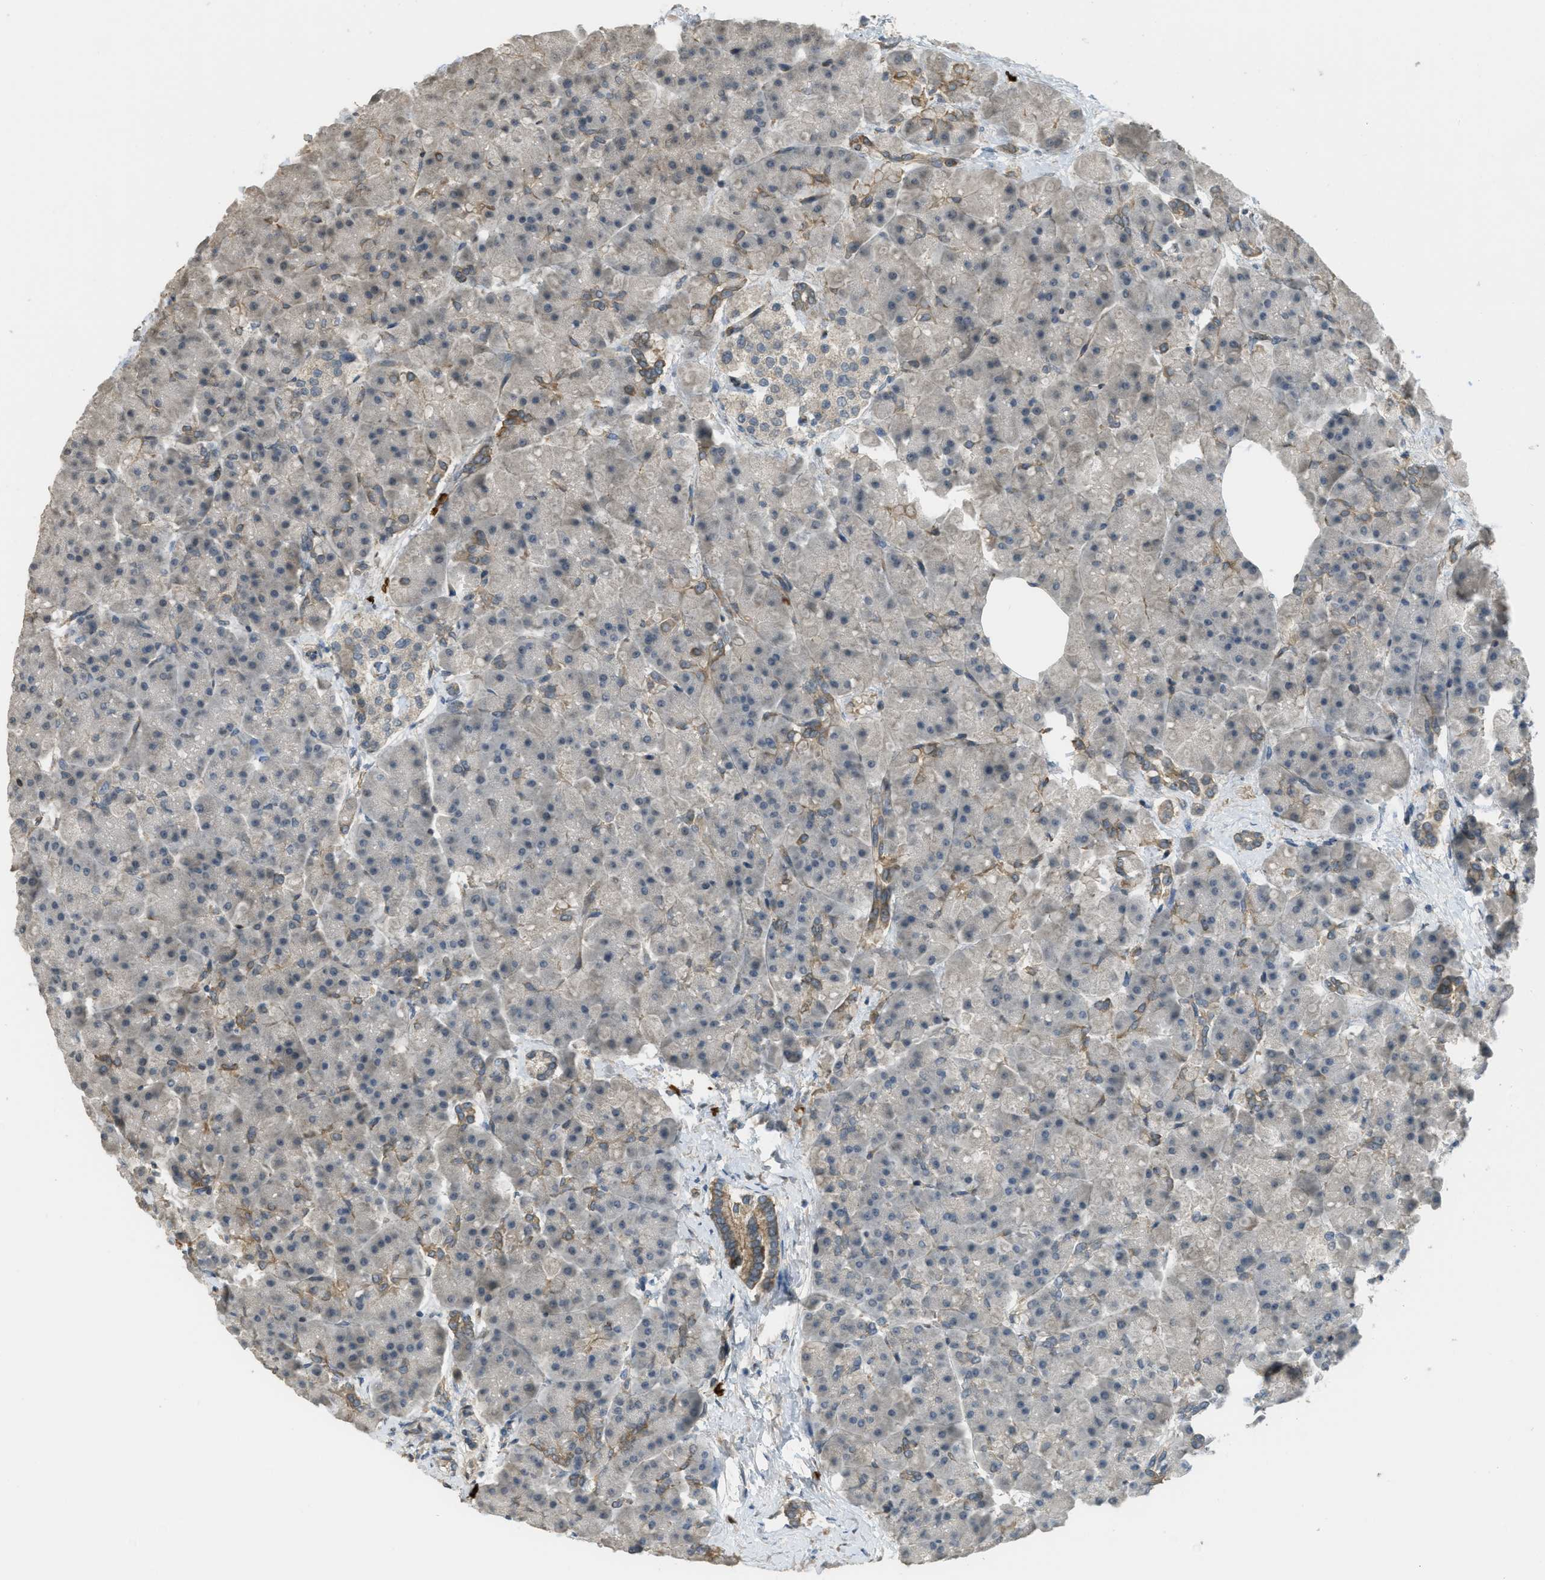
{"staining": {"intensity": "moderate", "quantity": "<25%", "location": "cytoplasmic/membranous"}, "tissue": "pancreas", "cell_type": "Exocrine glandular cells", "image_type": "normal", "snomed": [{"axis": "morphology", "description": "Normal tissue, NOS"}, {"axis": "topography", "description": "Pancreas"}], "caption": "High-power microscopy captured an immunohistochemistry (IHC) micrograph of unremarkable pancreas, revealing moderate cytoplasmic/membranous staining in about <25% of exocrine glandular cells.", "gene": "IGF2BP2", "patient": {"sex": "female", "age": 70}}